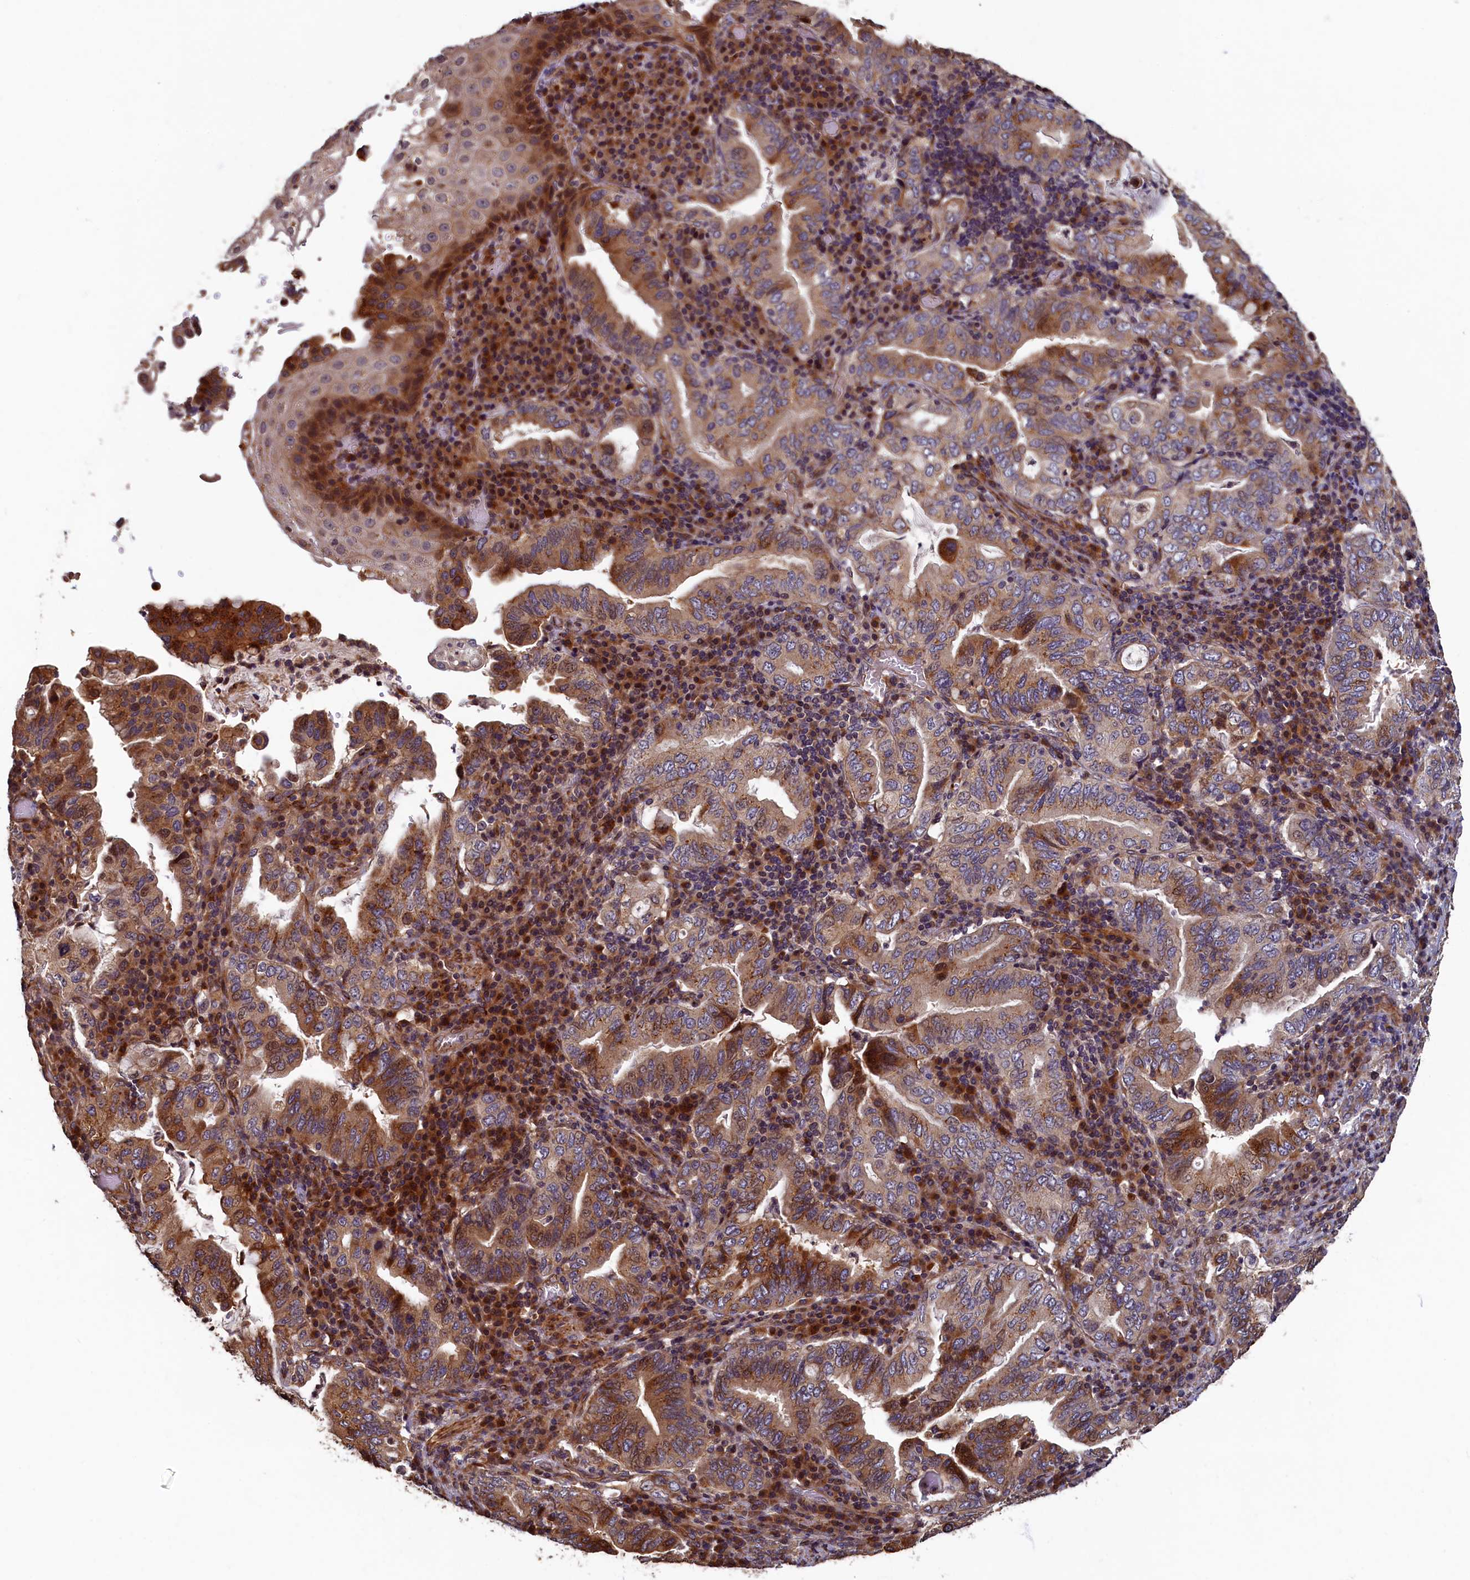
{"staining": {"intensity": "strong", "quantity": "25%-75%", "location": "cytoplasmic/membranous"}, "tissue": "stomach cancer", "cell_type": "Tumor cells", "image_type": "cancer", "snomed": [{"axis": "morphology", "description": "Normal tissue, NOS"}, {"axis": "morphology", "description": "Adenocarcinoma, NOS"}, {"axis": "topography", "description": "Esophagus"}, {"axis": "topography", "description": "Stomach, upper"}, {"axis": "topography", "description": "Peripheral nerve tissue"}], "caption": "An immunohistochemistry photomicrograph of neoplastic tissue is shown. Protein staining in brown highlights strong cytoplasmic/membranous positivity in stomach cancer within tumor cells. (IHC, brightfield microscopy, high magnification).", "gene": "TMEM181", "patient": {"sex": "male", "age": 62}}